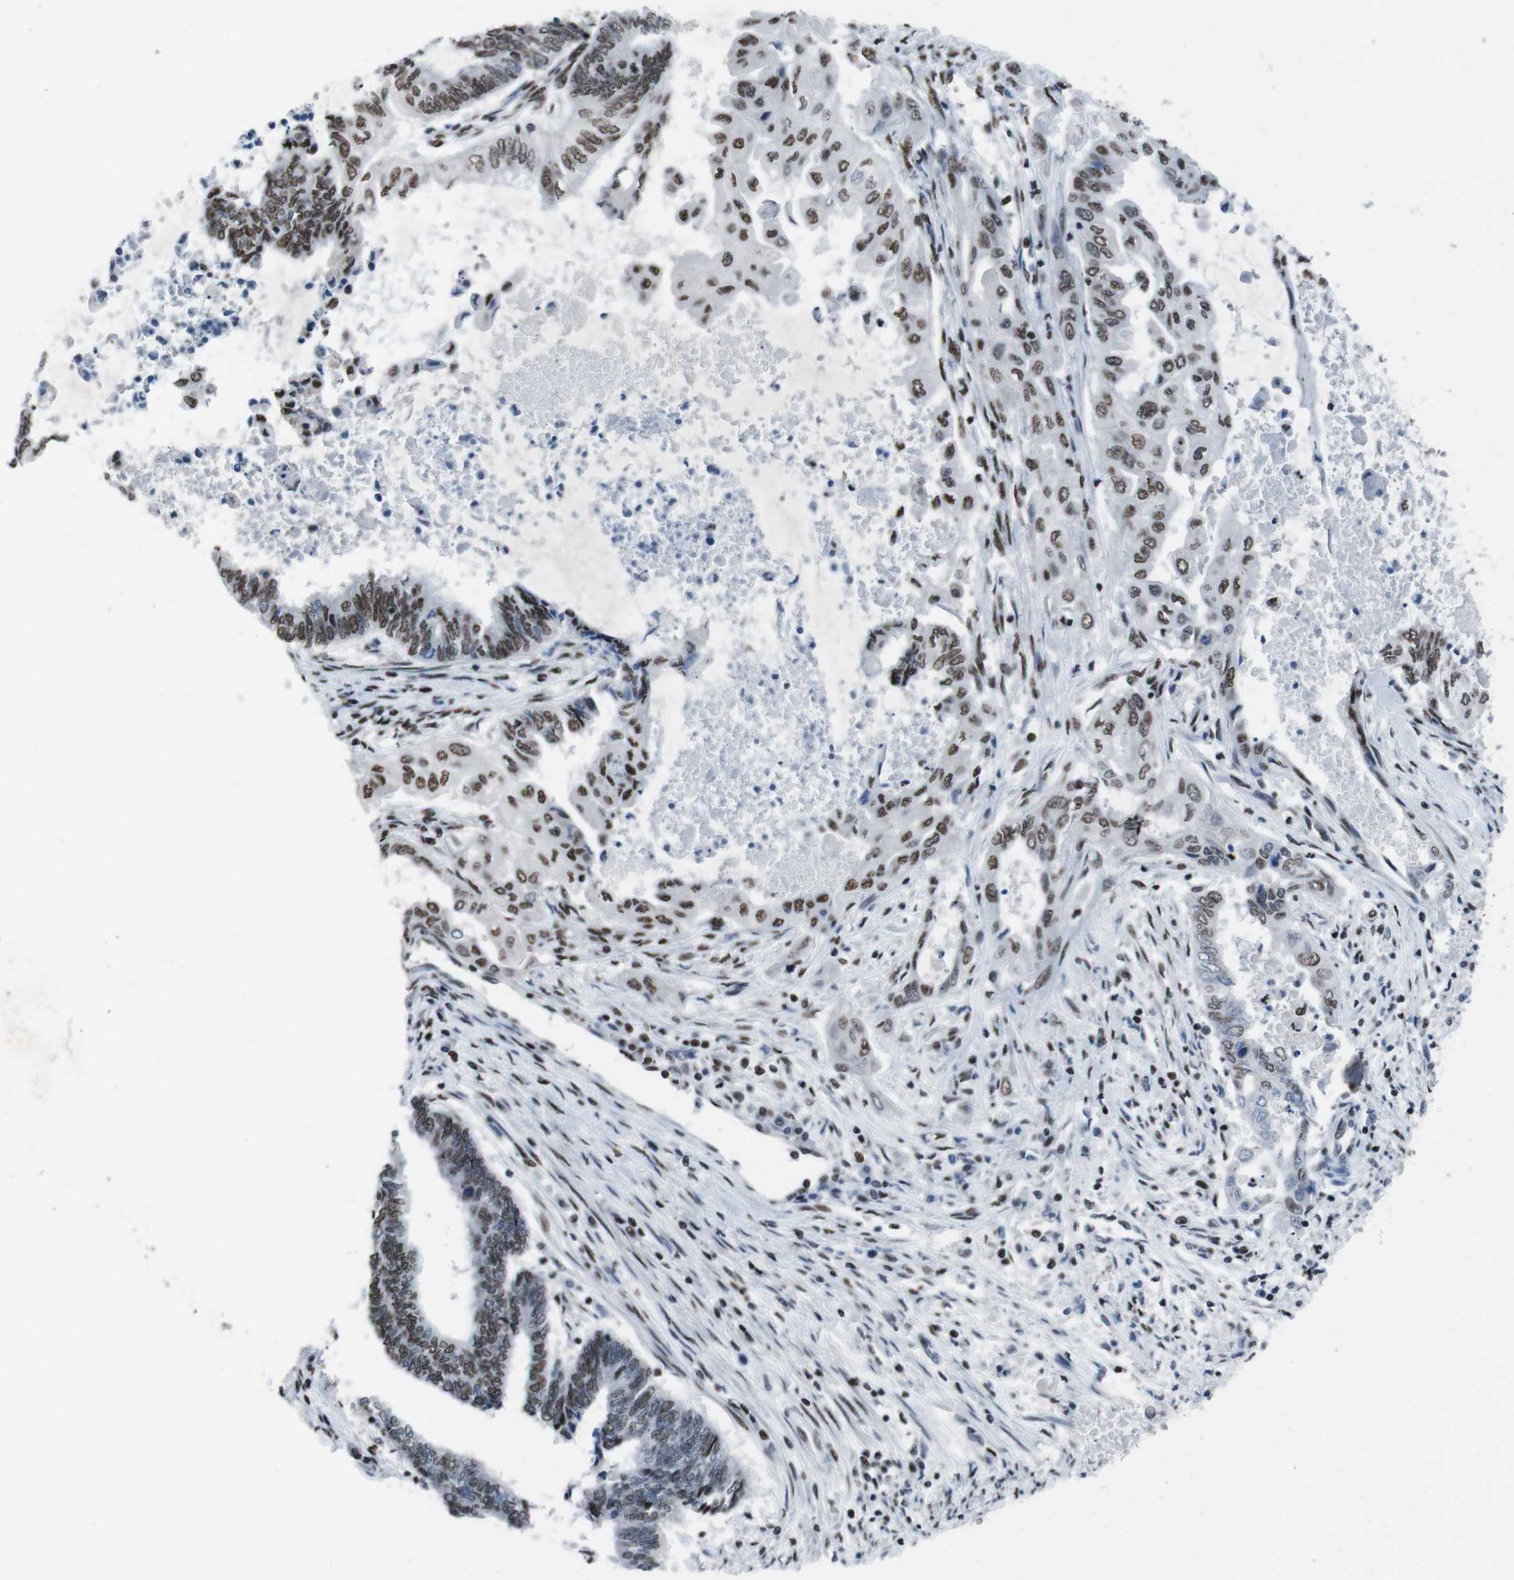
{"staining": {"intensity": "moderate", "quantity": ">75%", "location": "nuclear"}, "tissue": "endometrial cancer", "cell_type": "Tumor cells", "image_type": "cancer", "snomed": [{"axis": "morphology", "description": "Adenocarcinoma, NOS"}, {"axis": "topography", "description": "Uterus"}, {"axis": "topography", "description": "Endometrium"}], "caption": "Immunohistochemical staining of endometrial adenocarcinoma demonstrates medium levels of moderate nuclear expression in about >75% of tumor cells.", "gene": "PIP4P2", "patient": {"sex": "female", "age": 70}}